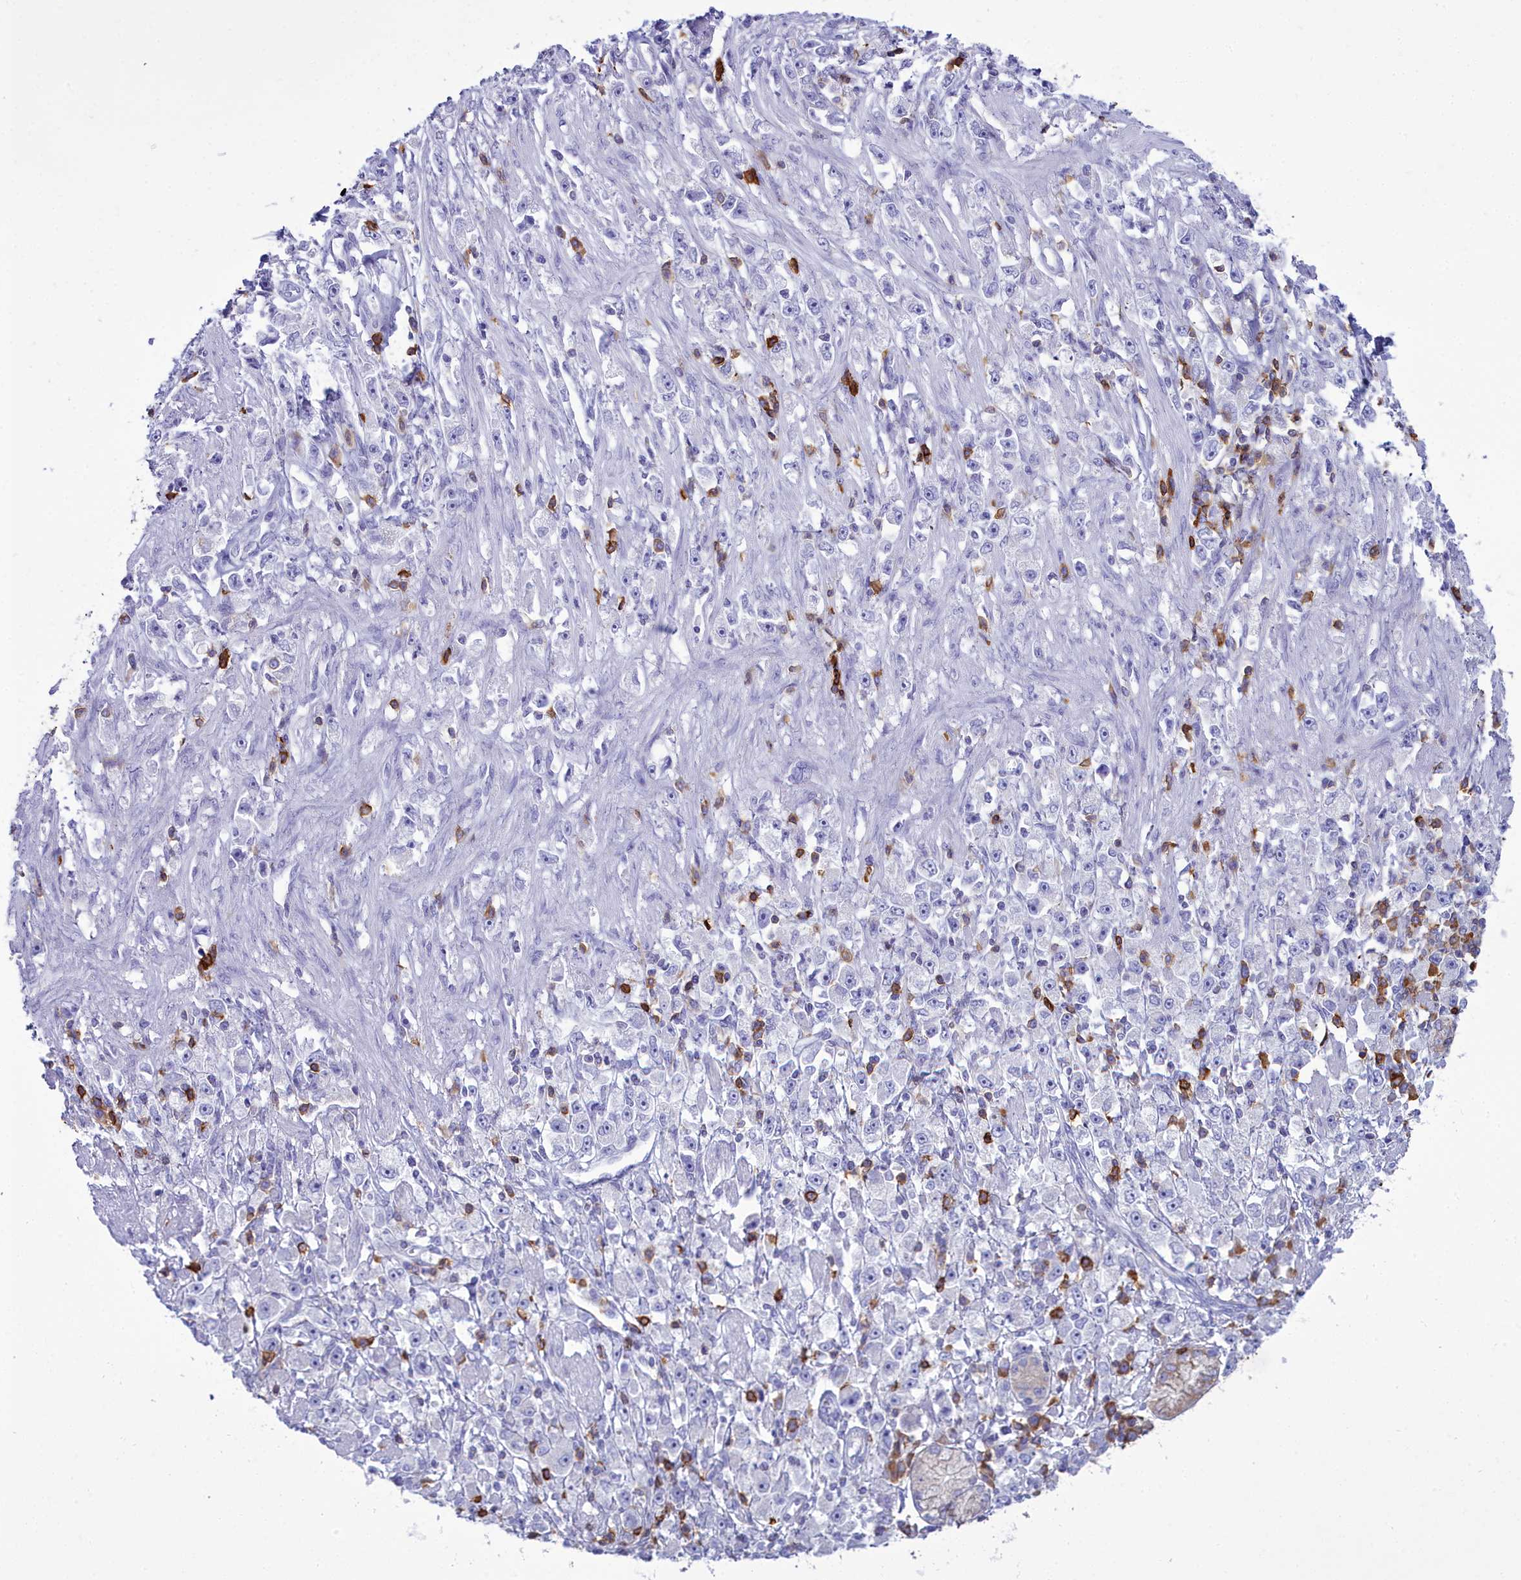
{"staining": {"intensity": "negative", "quantity": "none", "location": "none"}, "tissue": "stomach cancer", "cell_type": "Tumor cells", "image_type": "cancer", "snomed": [{"axis": "morphology", "description": "Adenocarcinoma, NOS"}, {"axis": "topography", "description": "Stomach"}], "caption": "Immunohistochemistry of stomach cancer shows no expression in tumor cells.", "gene": "CD5", "patient": {"sex": "female", "age": 59}}